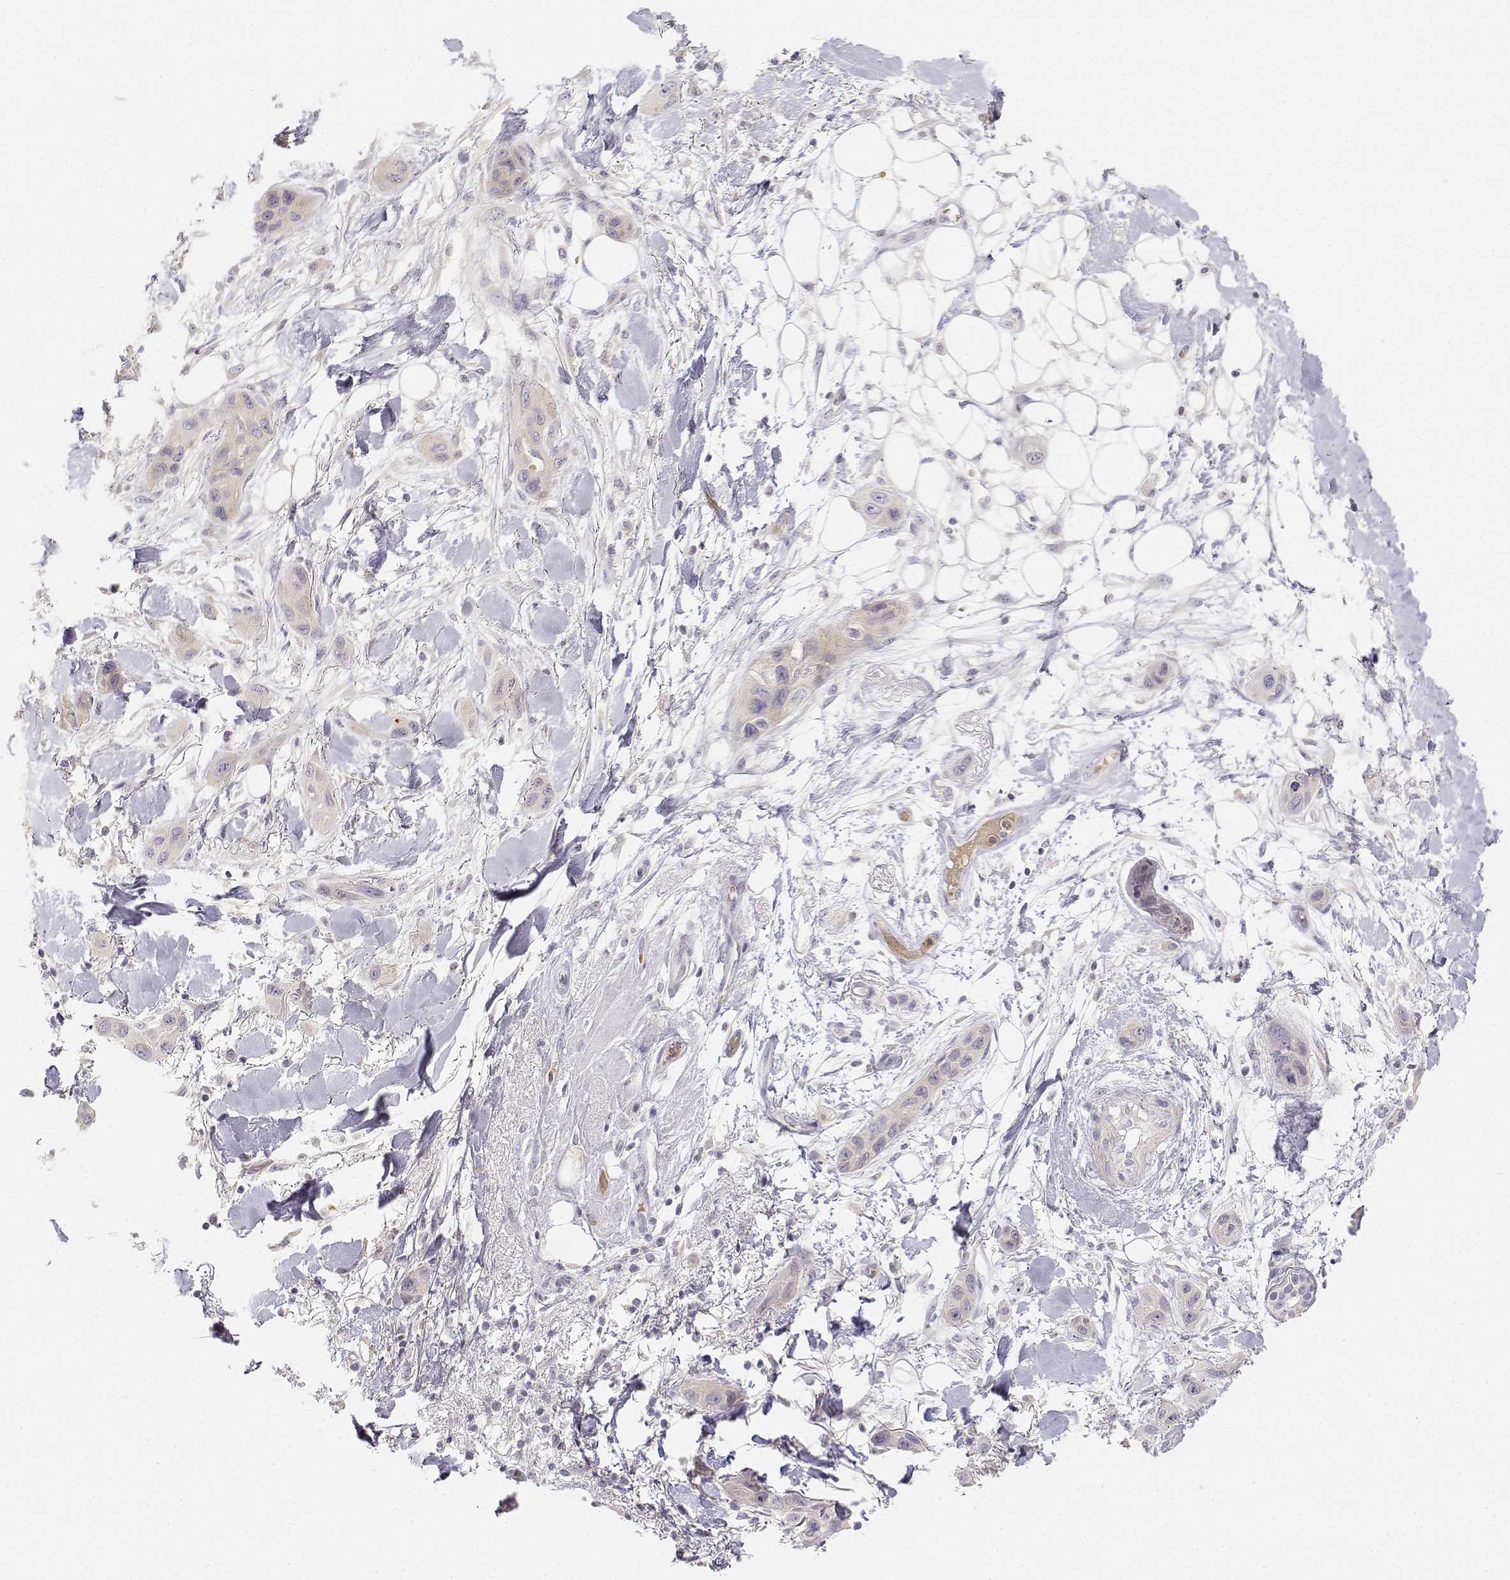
{"staining": {"intensity": "weak", "quantity": "<25%", "location": "cytoplasmic/membranous"}, "tissue": "skin cancer", "cell_type": "Tumor cells", "image_type": "cancer", "snomed": [{"axis": "morphology", "description": "Squamous cell carcinoma, NOS"}, {"axis": "topography", "description": "Skin"}], "caption": "Skin squamous cell carcinoma stained for a protein using IHC exhibits no expression tumor cells.", "gene": "GLIPR1L2", "patient": {"sex": "male", "age": 79}}